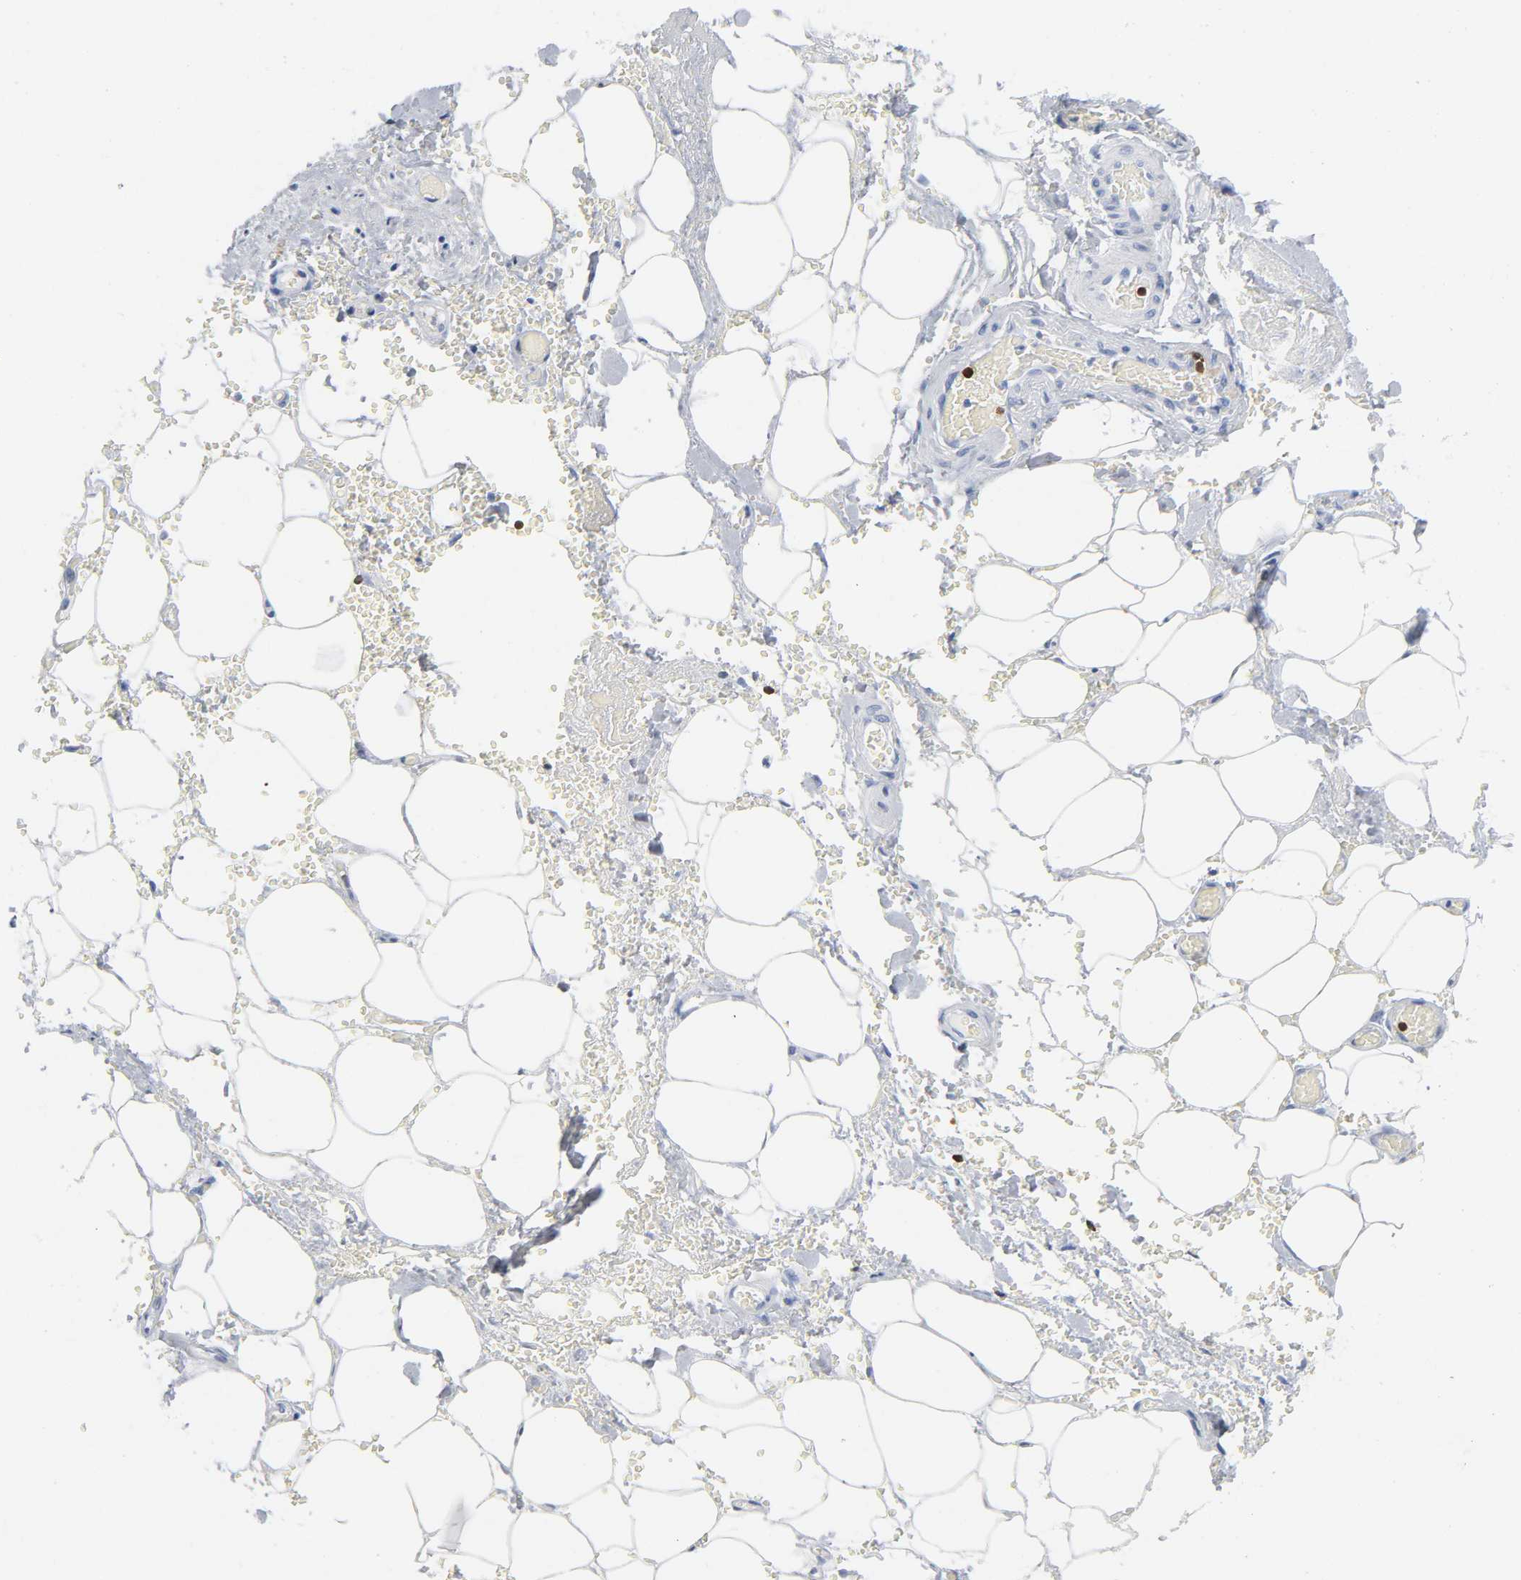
{"staining": {"intensity": "negative", "quantity": "none", "location": "none"}, "tissue": "adipose tissue", "cell_type": "Adipocytes", "image_type": "normal", "snomed": [{"axis": "morphology", "description": "Normal tissue, NOS"}, {"axis": "morphology", "description": "Cholangiocarcinoma"}, {"axis": "topography", "description": "Liver"}, {"axis": "topography", "description": "Peripheral nerve tissue"}], "caption": "DAB (3,3'-diaminobenzidine) immunohistochemical staining of normal adipose tissue exhibits no significant expression in adipocytes.", "gene": "DOK2", "patient": {"sex": "male", "age": 50}}